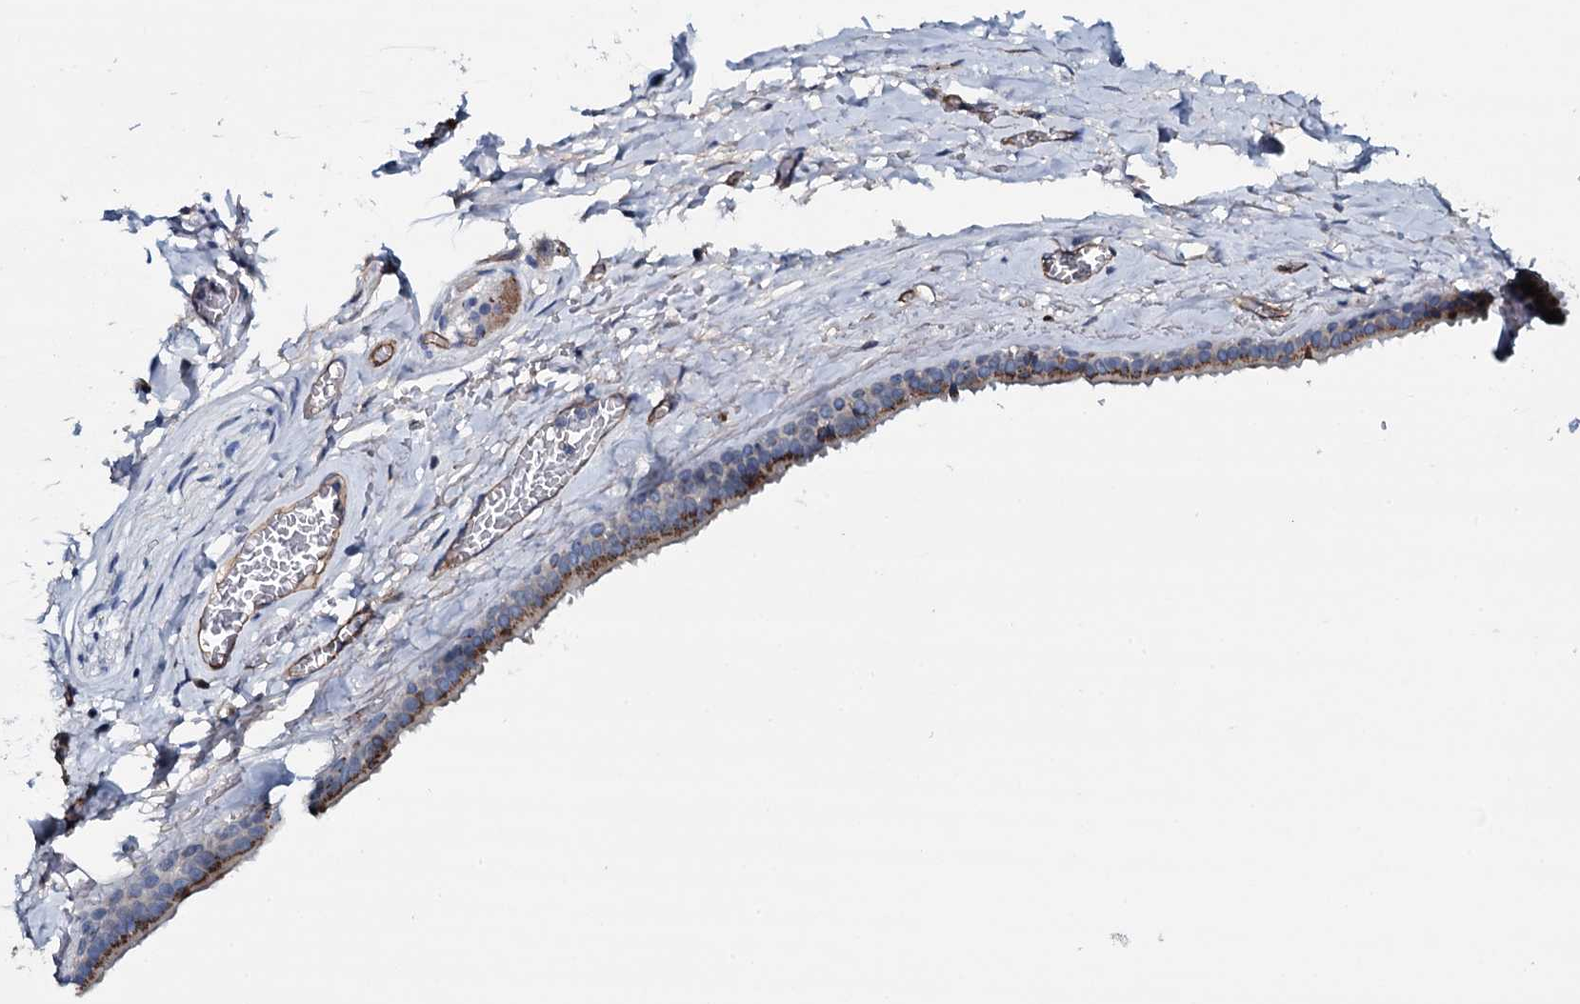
{"staining": {"intensity": "negative", "quantity": "none", "location": "none"}, "tissue": "adipose tissue", "cell_type": "Adipocytes", "image_type": "normal", "snomed": [{"axis": "morphology", "description": "Normal tissue, NOS"}, {"axis": "topography", "description": "Salivary gland"}, {"axis": "topography", "description": "Peripheral nerve tissue"}], "caption": "Immunohistochemical staining of normal human adipose tissue shows no significant staining in adipocytes. Brightfield microscopy of immunohistochemistry (IHC) stained with DAB (brown) and hematoxylin (blue), captured at high magnification.", "gene": "CLEC14A", "patient": {"sex": "male", "age": 62}}